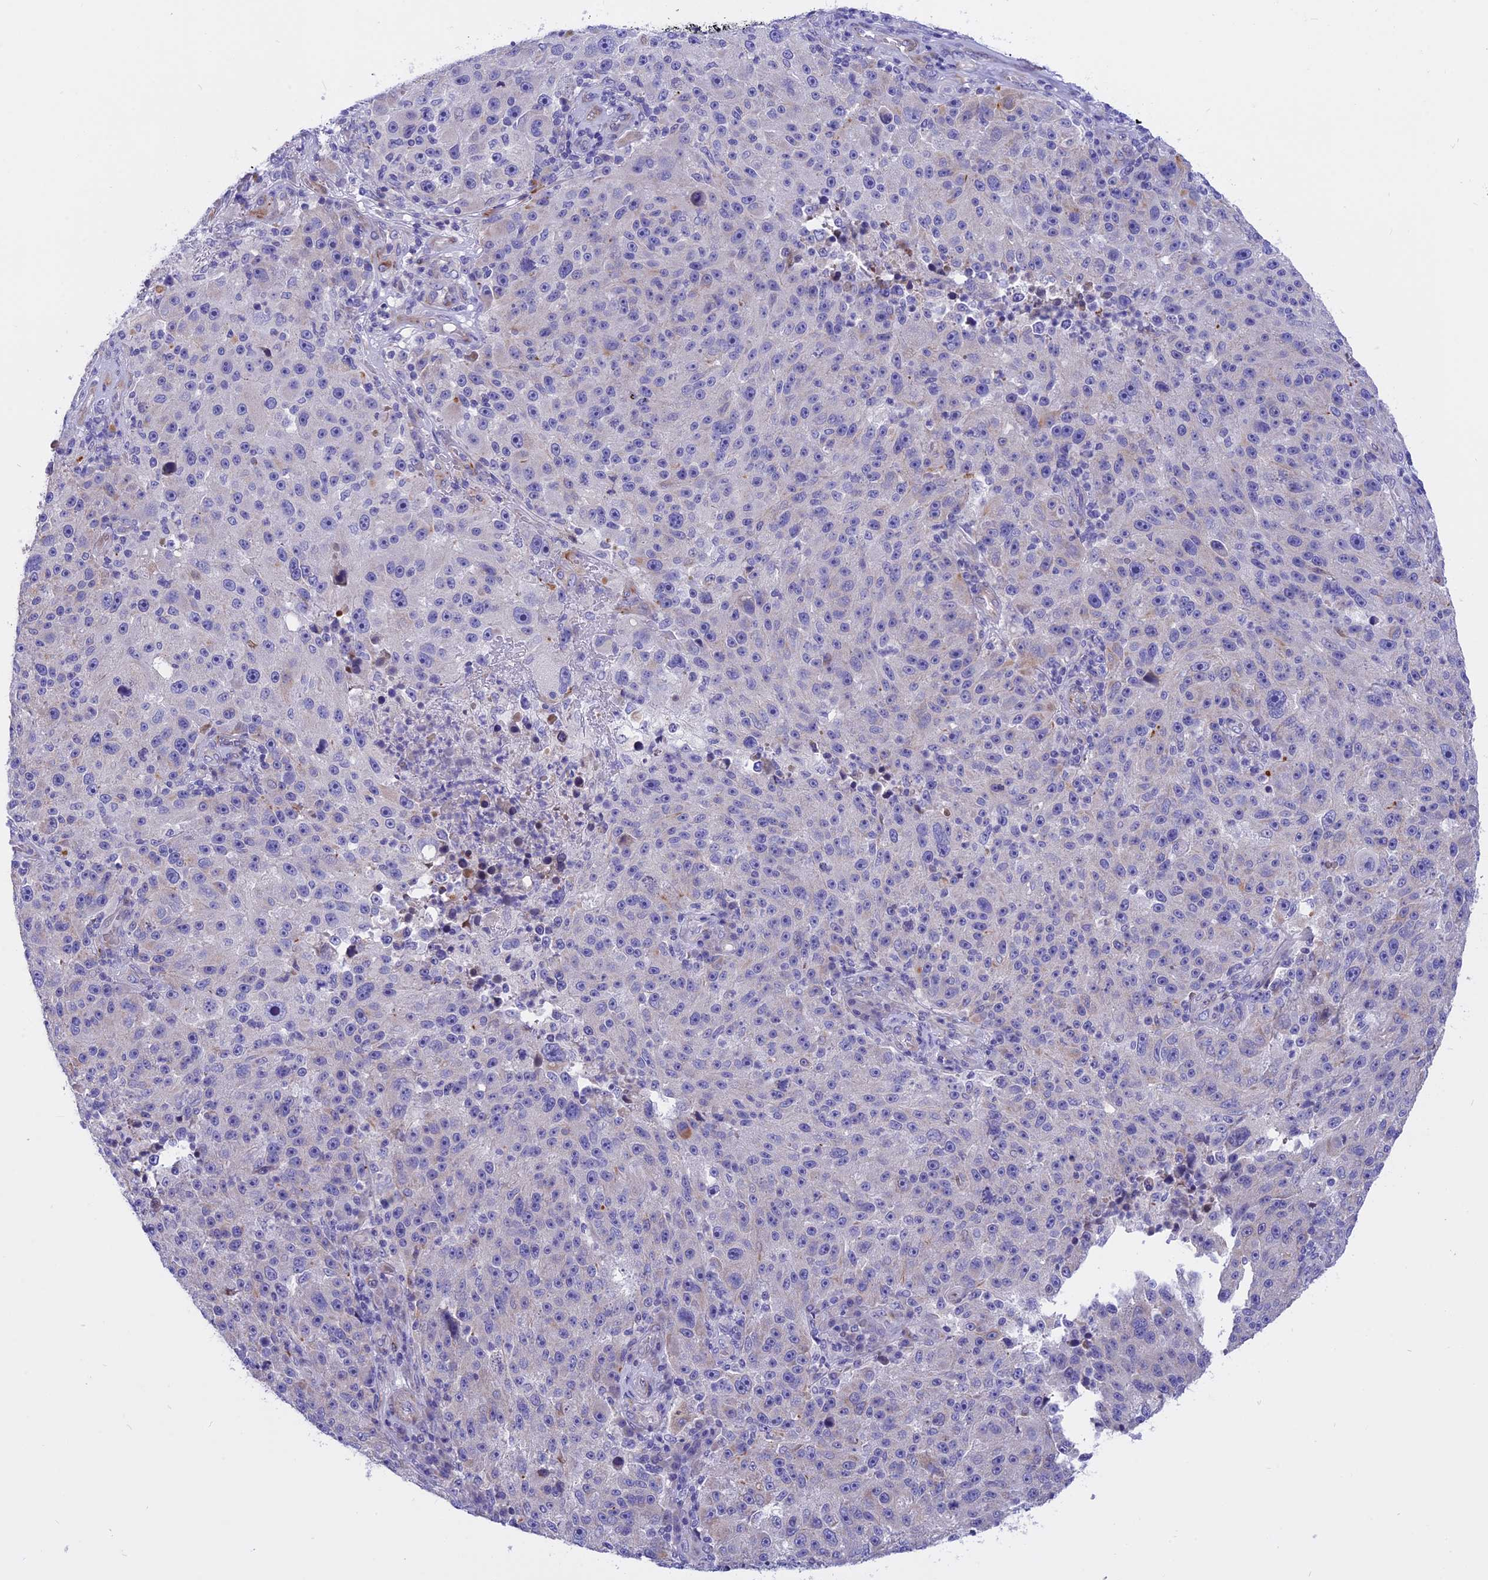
{"staining": {"intensity": "negative", "quantity": "none", "location": "none"}, "tissue": "melanoma", "cell_type": "Tumor cells", "image_type": "cancer", "snomed": [{"axis": "morphology", "description": "Malignant melanoma, NOS"}, {"axis": "topography", "description": "Skin"}], "caption": "Protein analysis of malignant melanoma displays no significant staining in tumor cells.", "gene": "TMEM138", "patient": {"sex": "male", "age": 53}}